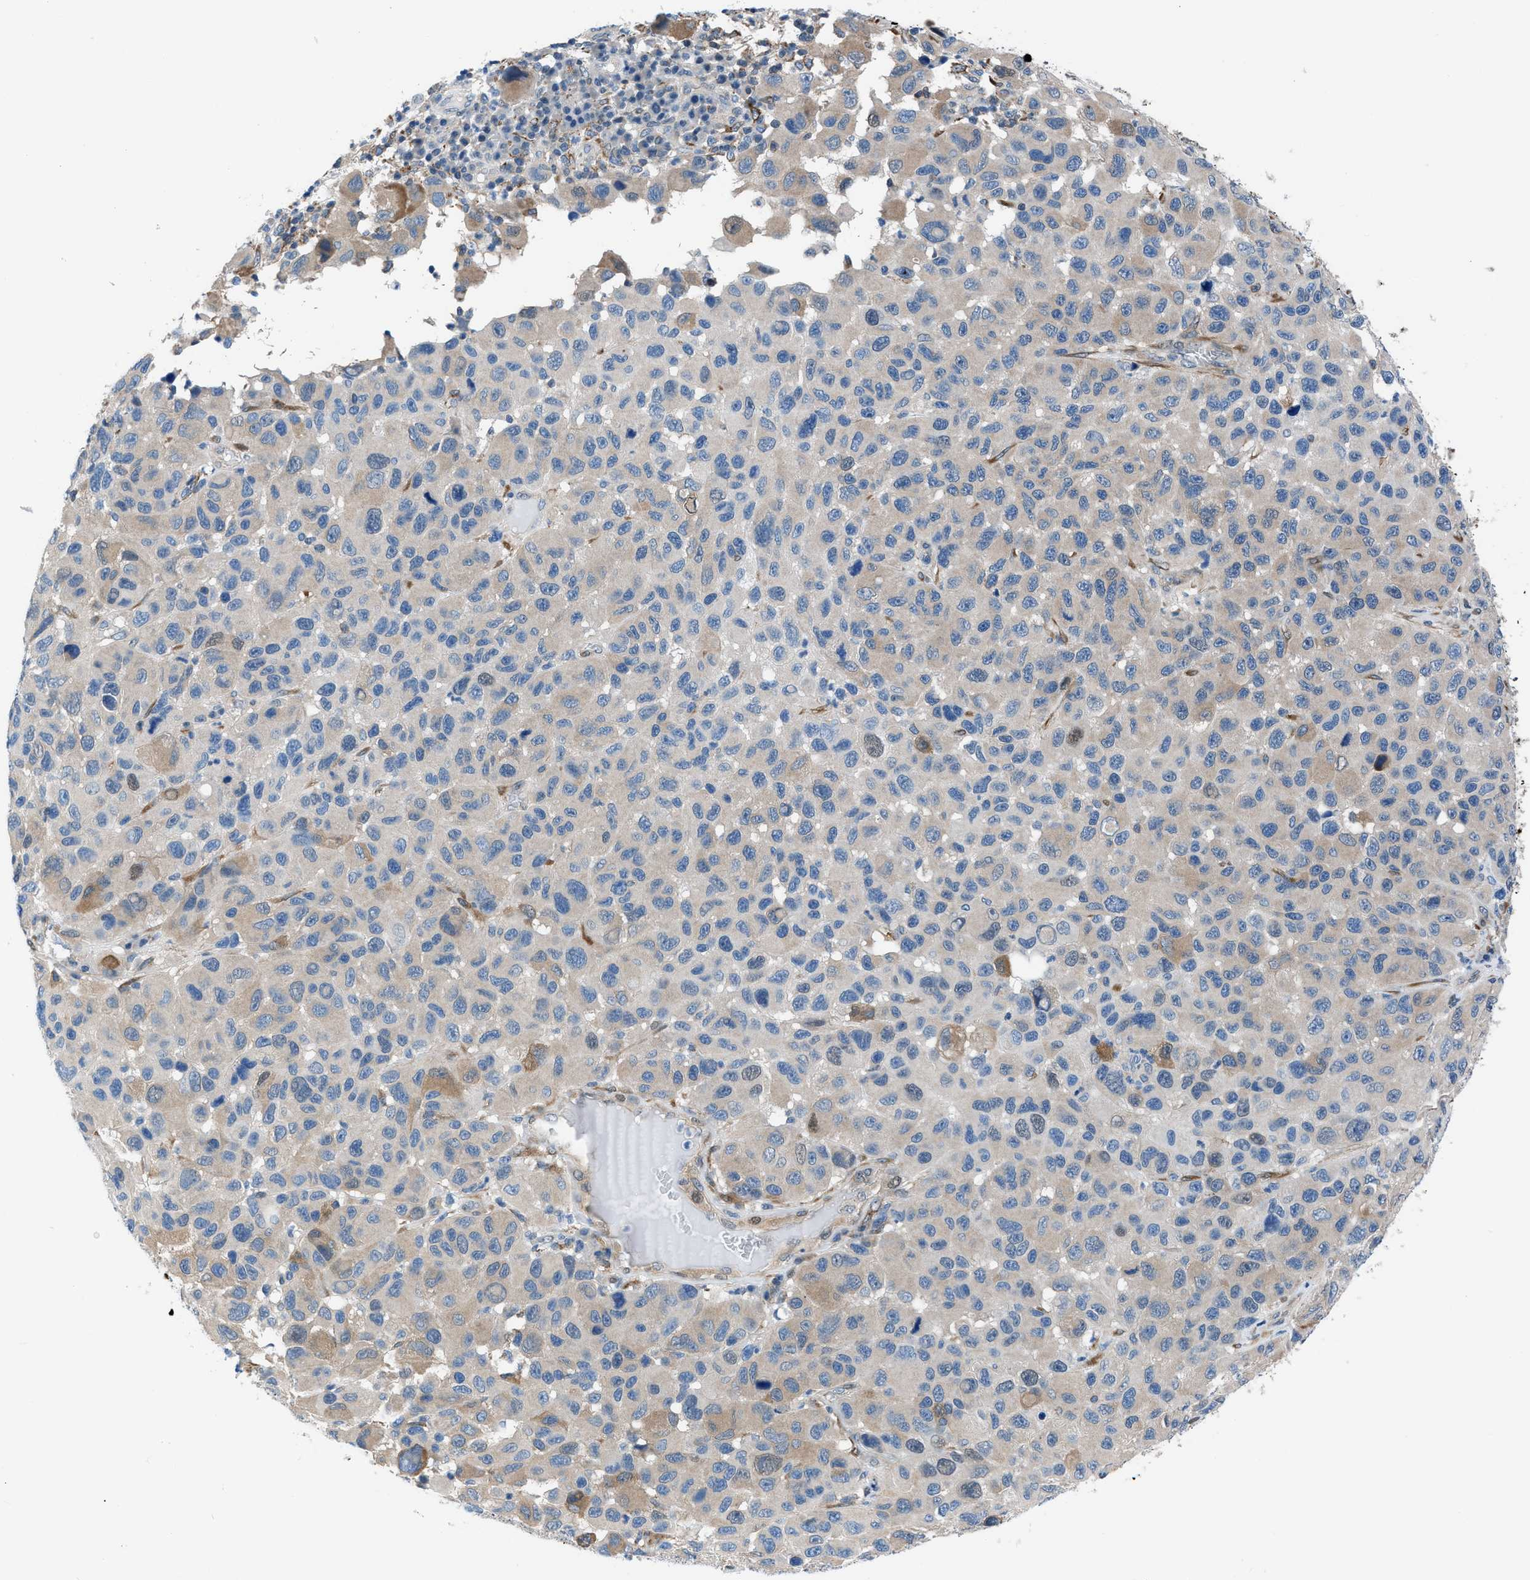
{"staining": {"intensity": "weak", "quantity": "<25%", "location": "cytoplasmic/membranous"}, "tissue": "melanoma", "cell_type": "Tumor cells", "image_type": "cancer", "snomed": [{"axis": "morphology", "description": "Malignant melanoma, NOS"}, {"axis": "topography", "description": "Skin"}], "caption": "An immunohistochemistry image of malignant melanoma is shown. There is no staining in tumor cells of malignant melanoma.", "gene": "TMEM45B", "patient": {"sex": "male", "age": 53}}